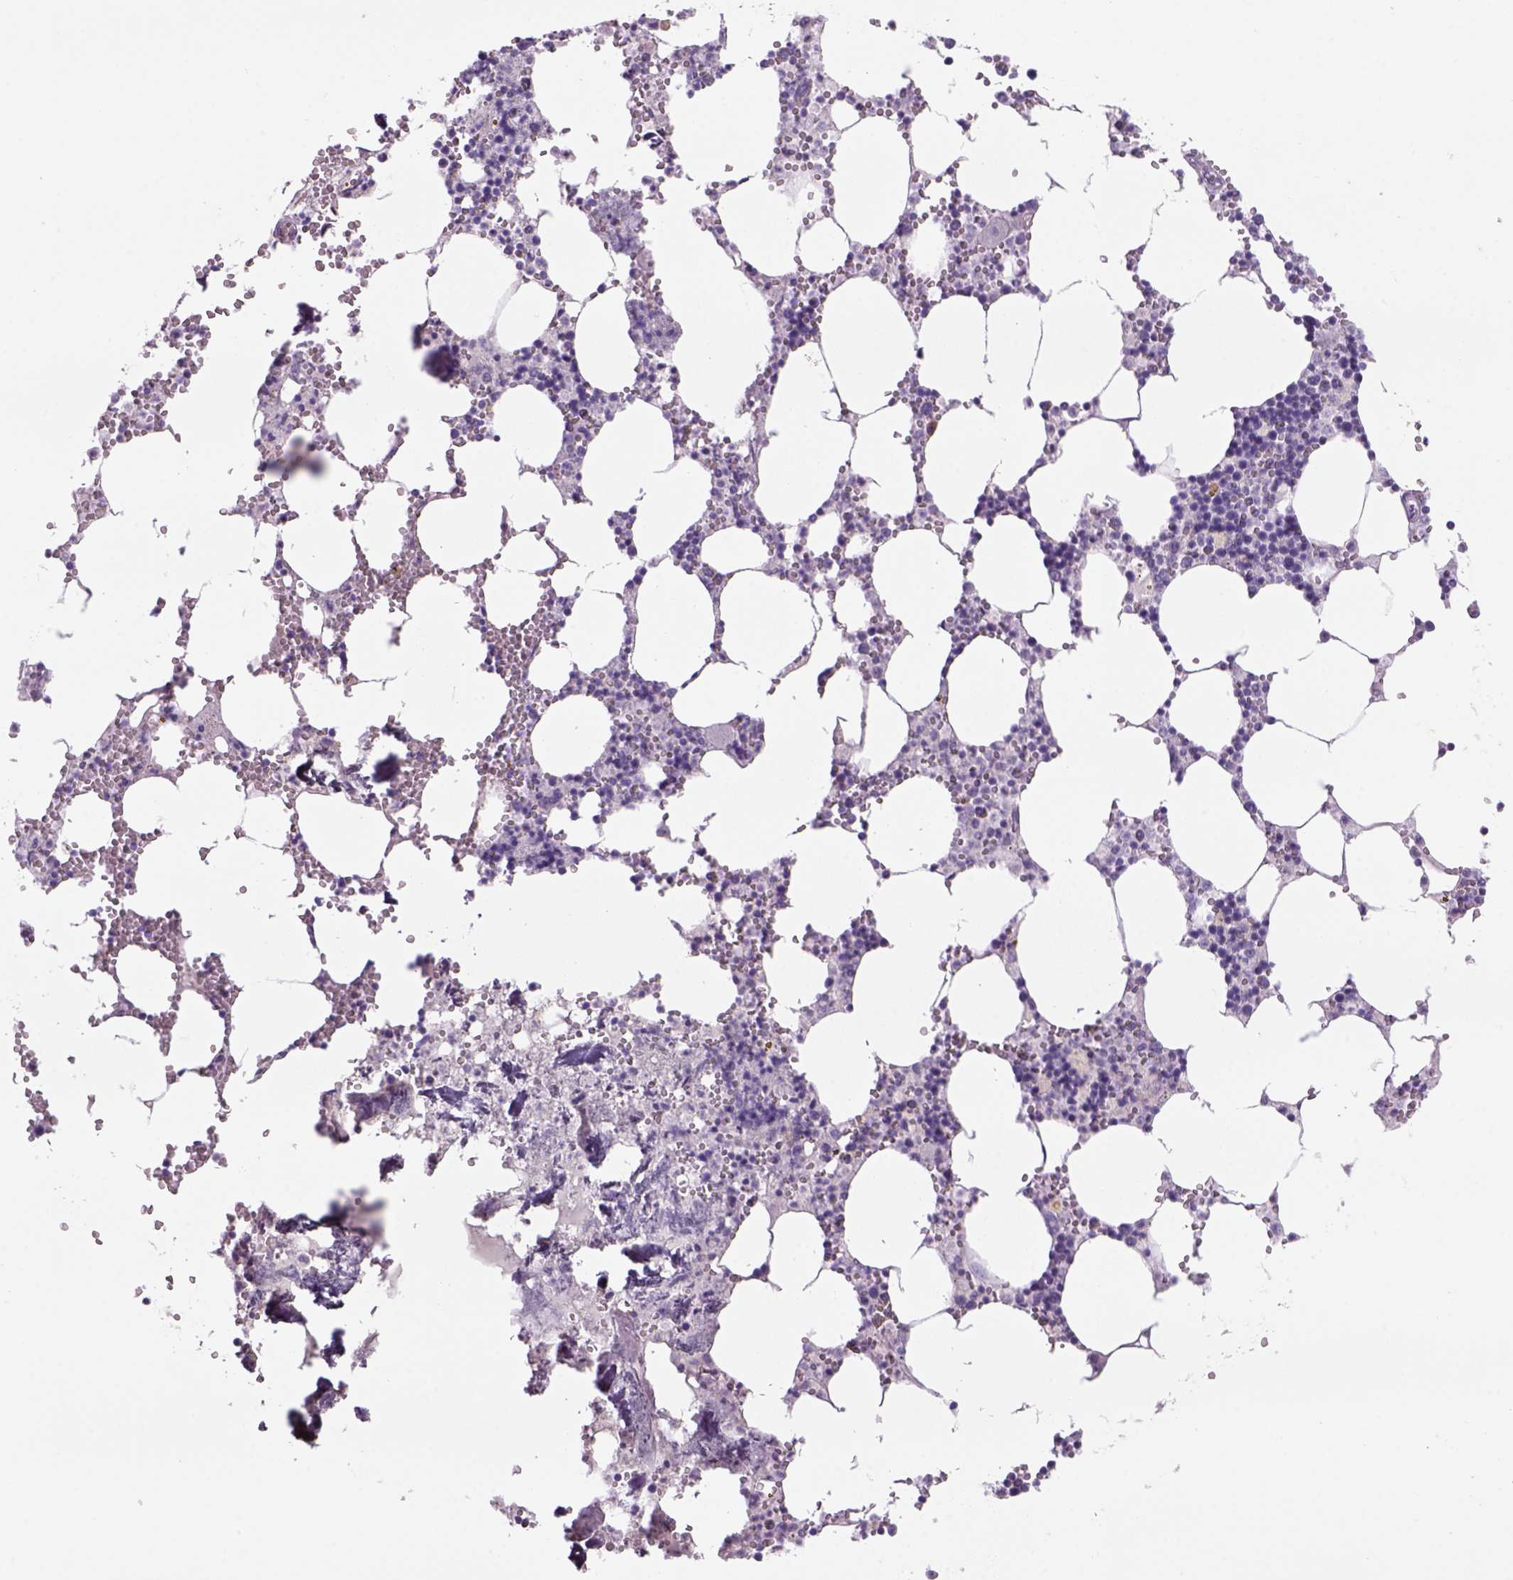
{"staining": {"intensity": "negative", "quantity": "none", "location": "none"}, "tissue": "bone marrow", "cell_type": "Hematopoietic cells", "image_type": "normal", "snomed": [{"axis": "morphology", "description": "Normal tissue, NOS"}, {"axis": "topography", "description": "Bone marrow"}], "caption": "An image of human bone marrow is negative for staining in hematopoietic cells.", "gene": "TENM4", "patient": {"sex": "male", "age": 54}}